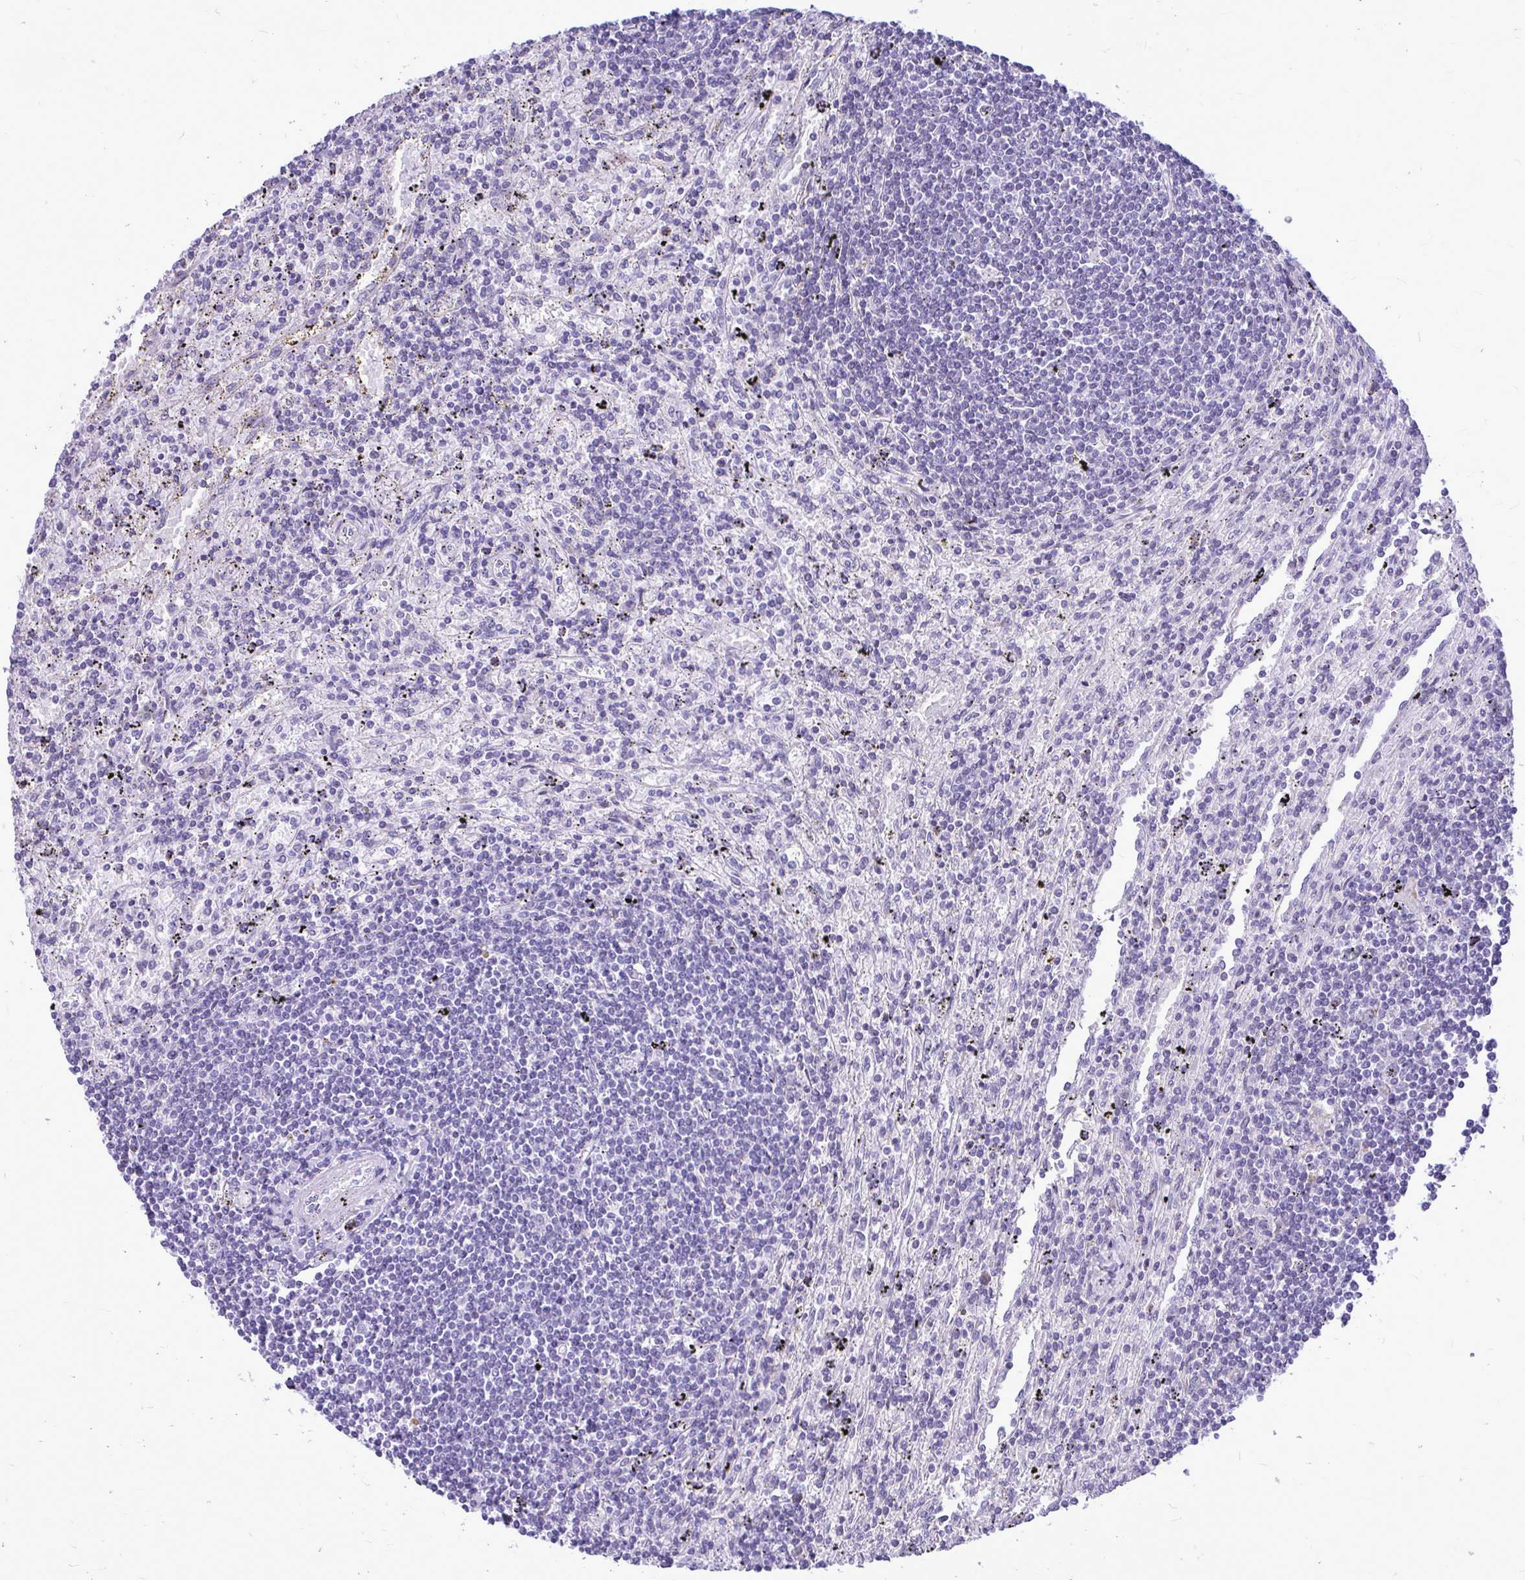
{"staining": {"intensity": "negative", "quantity": "none", "location": "none"}, "tissue": "lymphoma", "cell_type": "Tumor cells", "image_type": "cancer", "snomed": [{"axis": "morphology", "description": "Malignant lymphoma, non-Hodgkin's type, Low grade"}, {"axis": "topography", "description": "Spleen"}], "caption": "IHC micrograph of neoplastic tissue: malignant lymphoma, non-Hodgkin's type (low-grade) stained with DAB (3,3'-diaminobenzidine) exhibits no significant protein expression in tumor cells. (Brightfield microscopy of DAB (3,3'-diaminobenzidine) IHC at high magnification).", "gene": "ZSCAN25", "patient": {"sex": "male", "age": 76}}